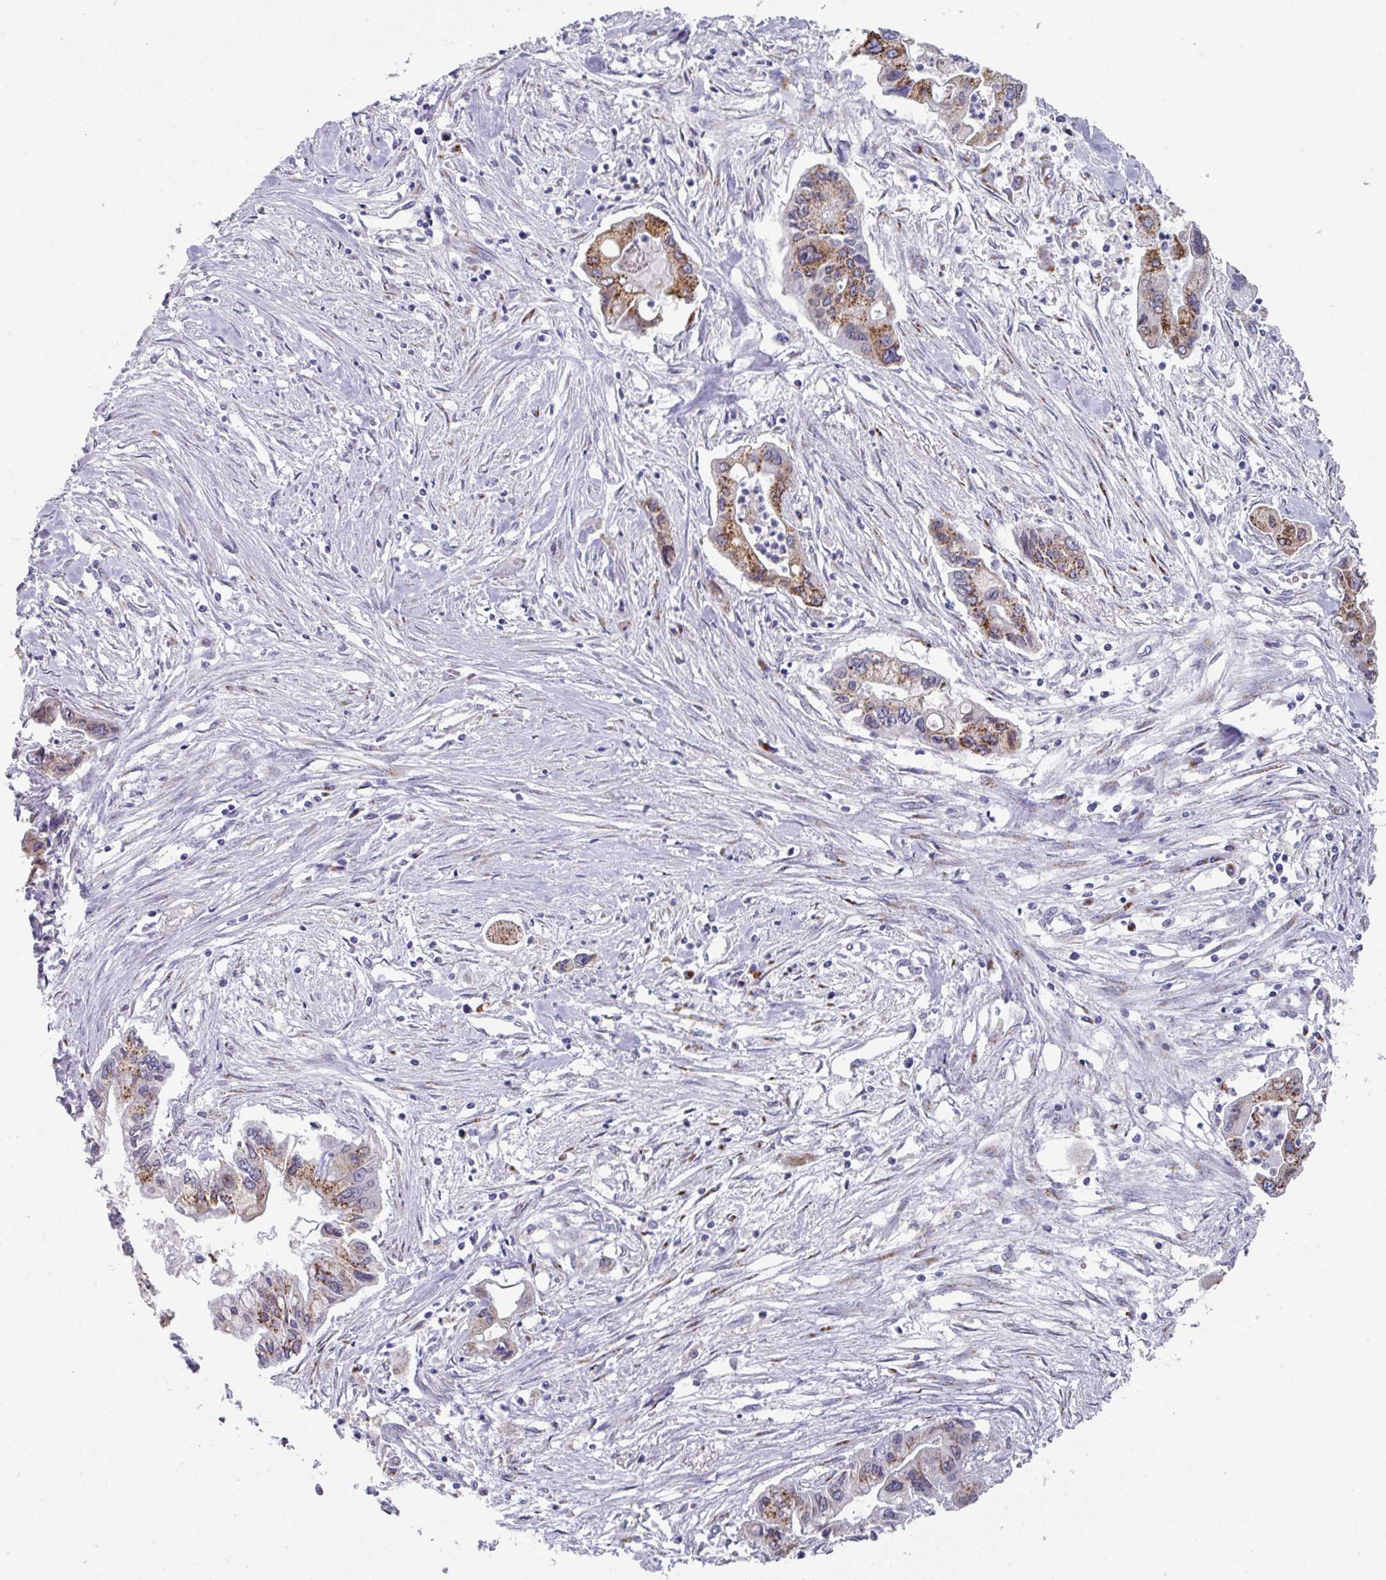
{"staining": {"intensity": "moderate", "quantity": "25%-75%", "location": "cytoplasmic/membranous"}, "tissue": "pancreatic cancer", "cell_type": "Tumor cells", "image_type": "cancer", "snomed": [{"axis": "morphology", "description": "Adenocarcinoma, NOS"}, {"axis": "topography", "description": "Pancreas"}], "caption": "Pancreatic cancer stained with a protein marker demonstrates moderate staining in tumor cells.", "gene": "VKORC1L1", "patient": {"sex": "male", "age": 62}}